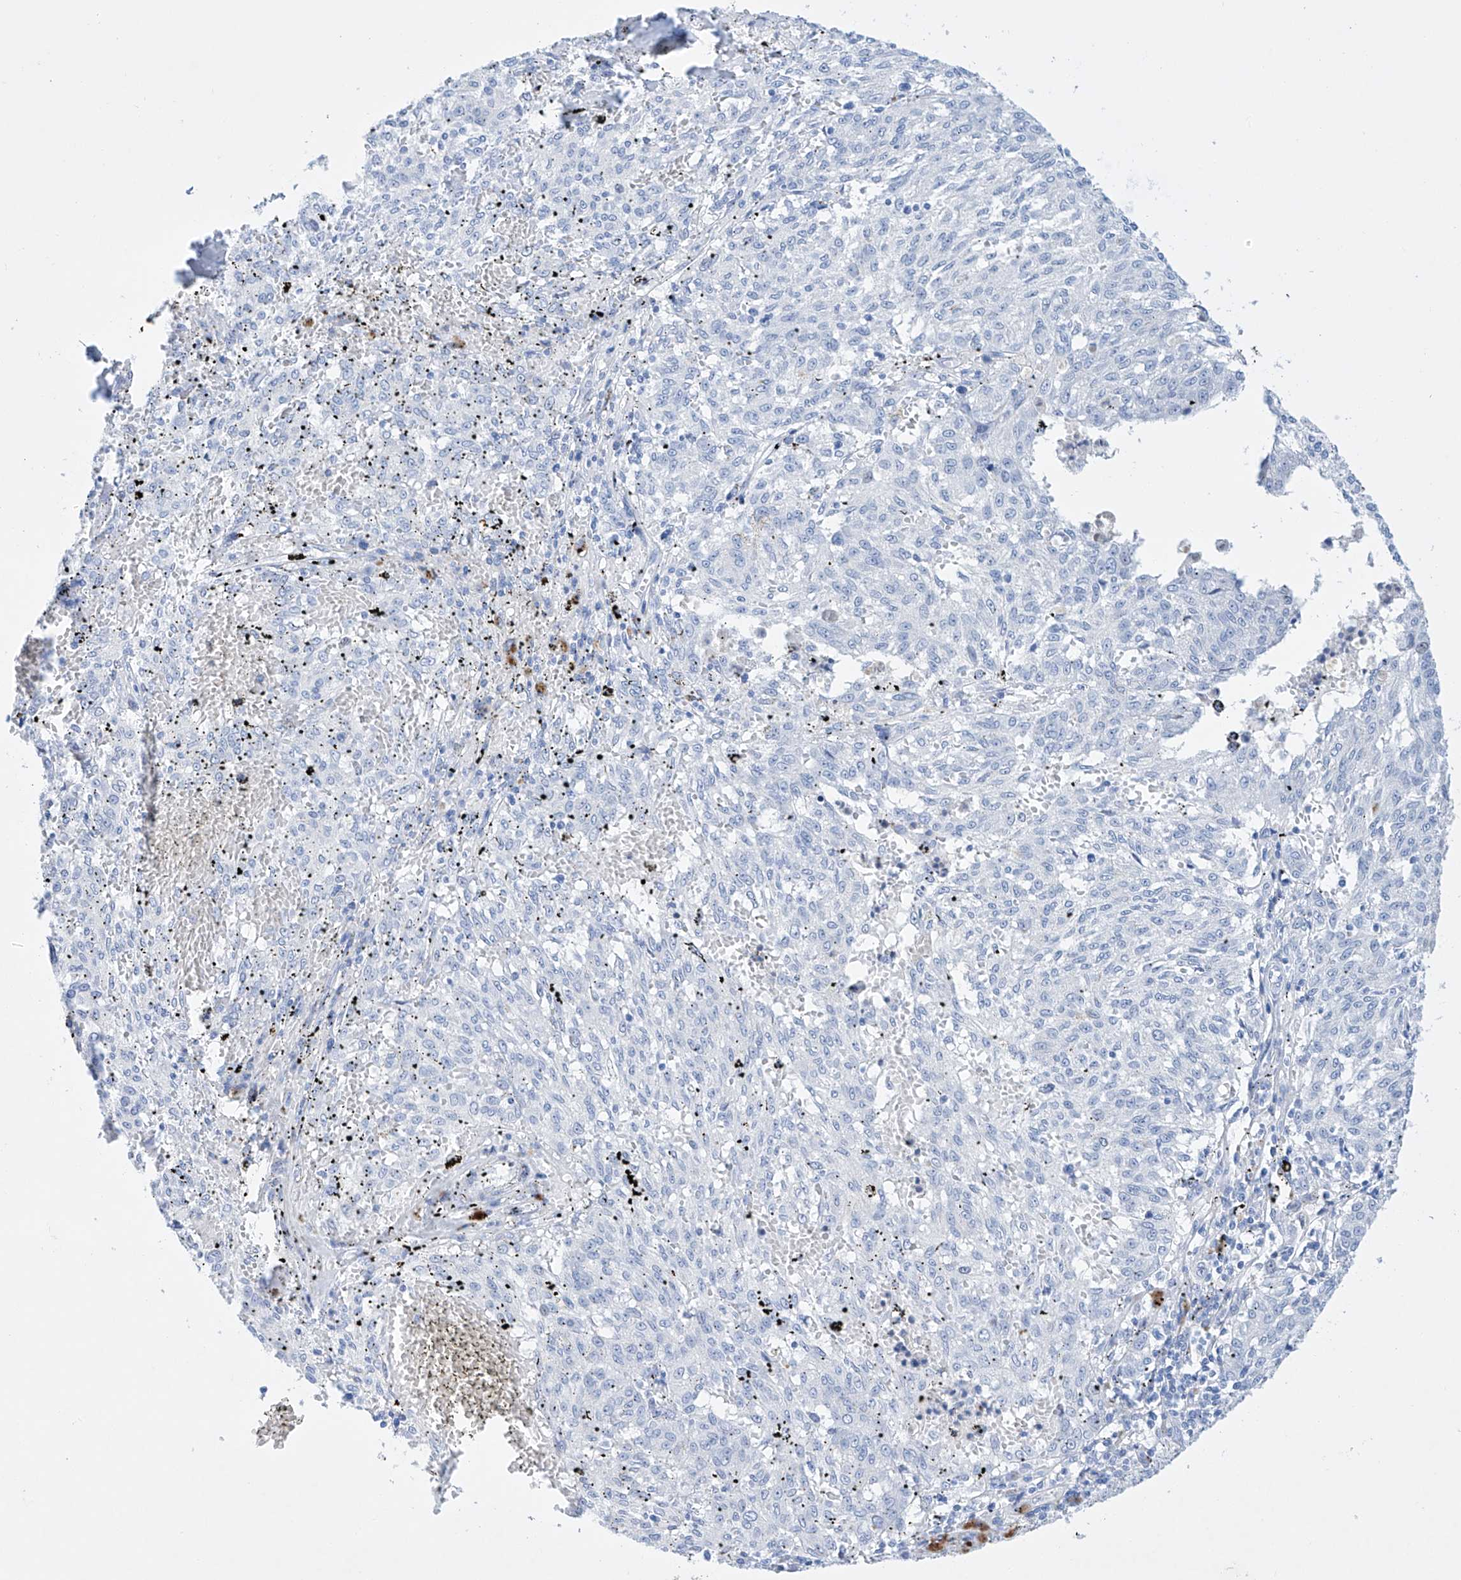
{"staining": {"intensity": "negative", "quantity": "none", "location": "none"}, "tissue": "melanoma", "cell_type": "Tumor cells", "image_type": "cancer", "snomed": [{"axis": "morphology", "description": "Malignant melanoma, NOS"}, {"axis": "topography", "description": "Skin"}], "caption": "High magnification brightfield microscopy of malignant melanoma stained with DAB (brown) and counterstained with hematoxylin (blue): tumor cells show no significant expression.", "gene": "LURAP1", "patient": {"sex": "female", "age": 72}}